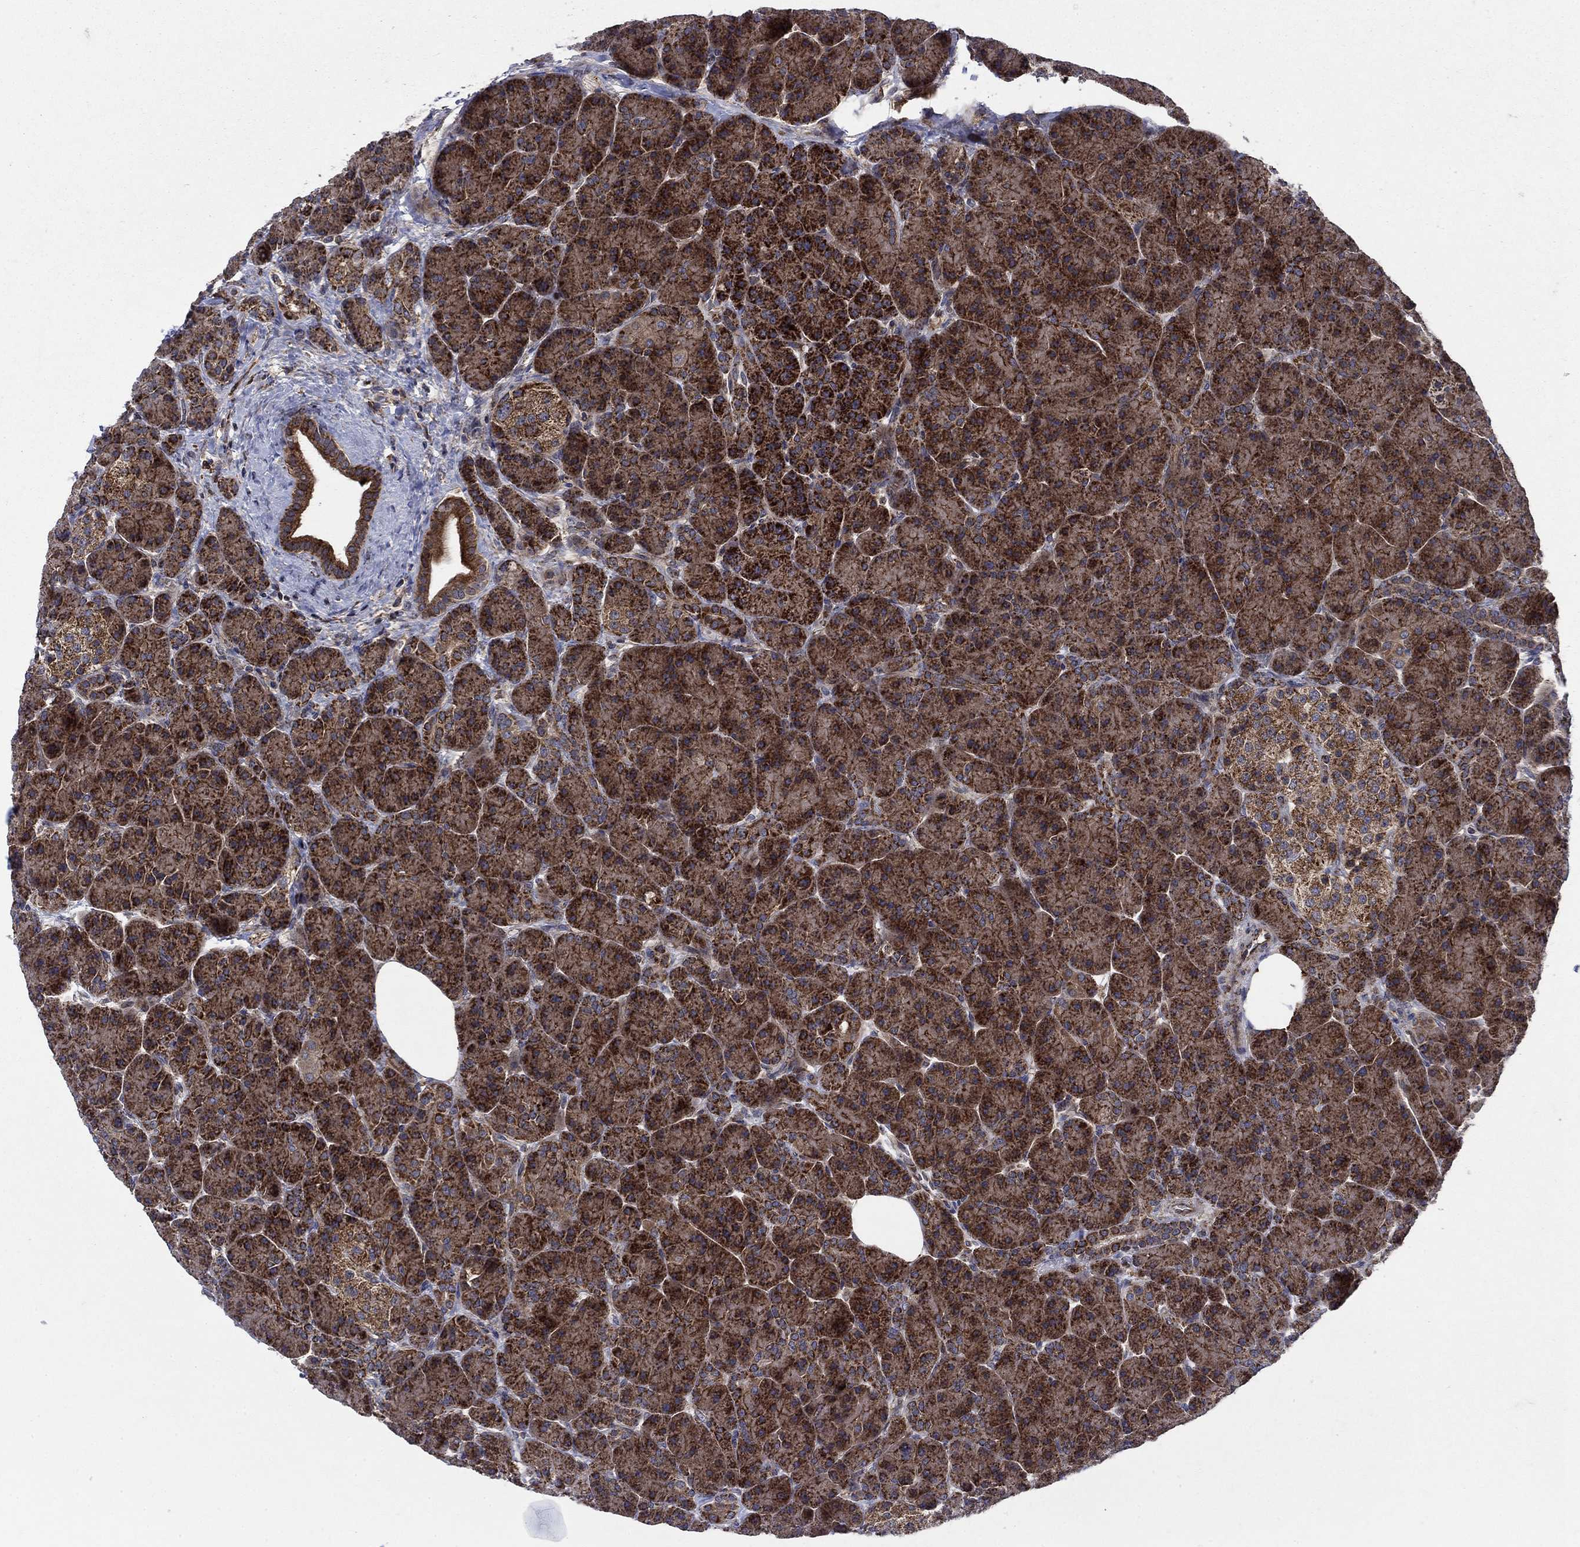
{"staining": {"intensity": "moderate", "quantity": ">75%", "location": "cytoplasmic/membranous"}, "tissue": "pancreas", "cell_type": "Exocrine glandular cells", "image_type": "normal", "snomed": [{"axis": "morphology", "description": "Normal tissue, NOS"}, {"axis": "topography", "description": "Pancreas"}], "caption": "Pancreas stained for a protein (brown) demonstrates moderate cytoplasmic/membranous positive staining in approximately >75% of exocrine glandular cells.", "gene": "RNF19B", "patient": {"sex": "female", "age": 63}}